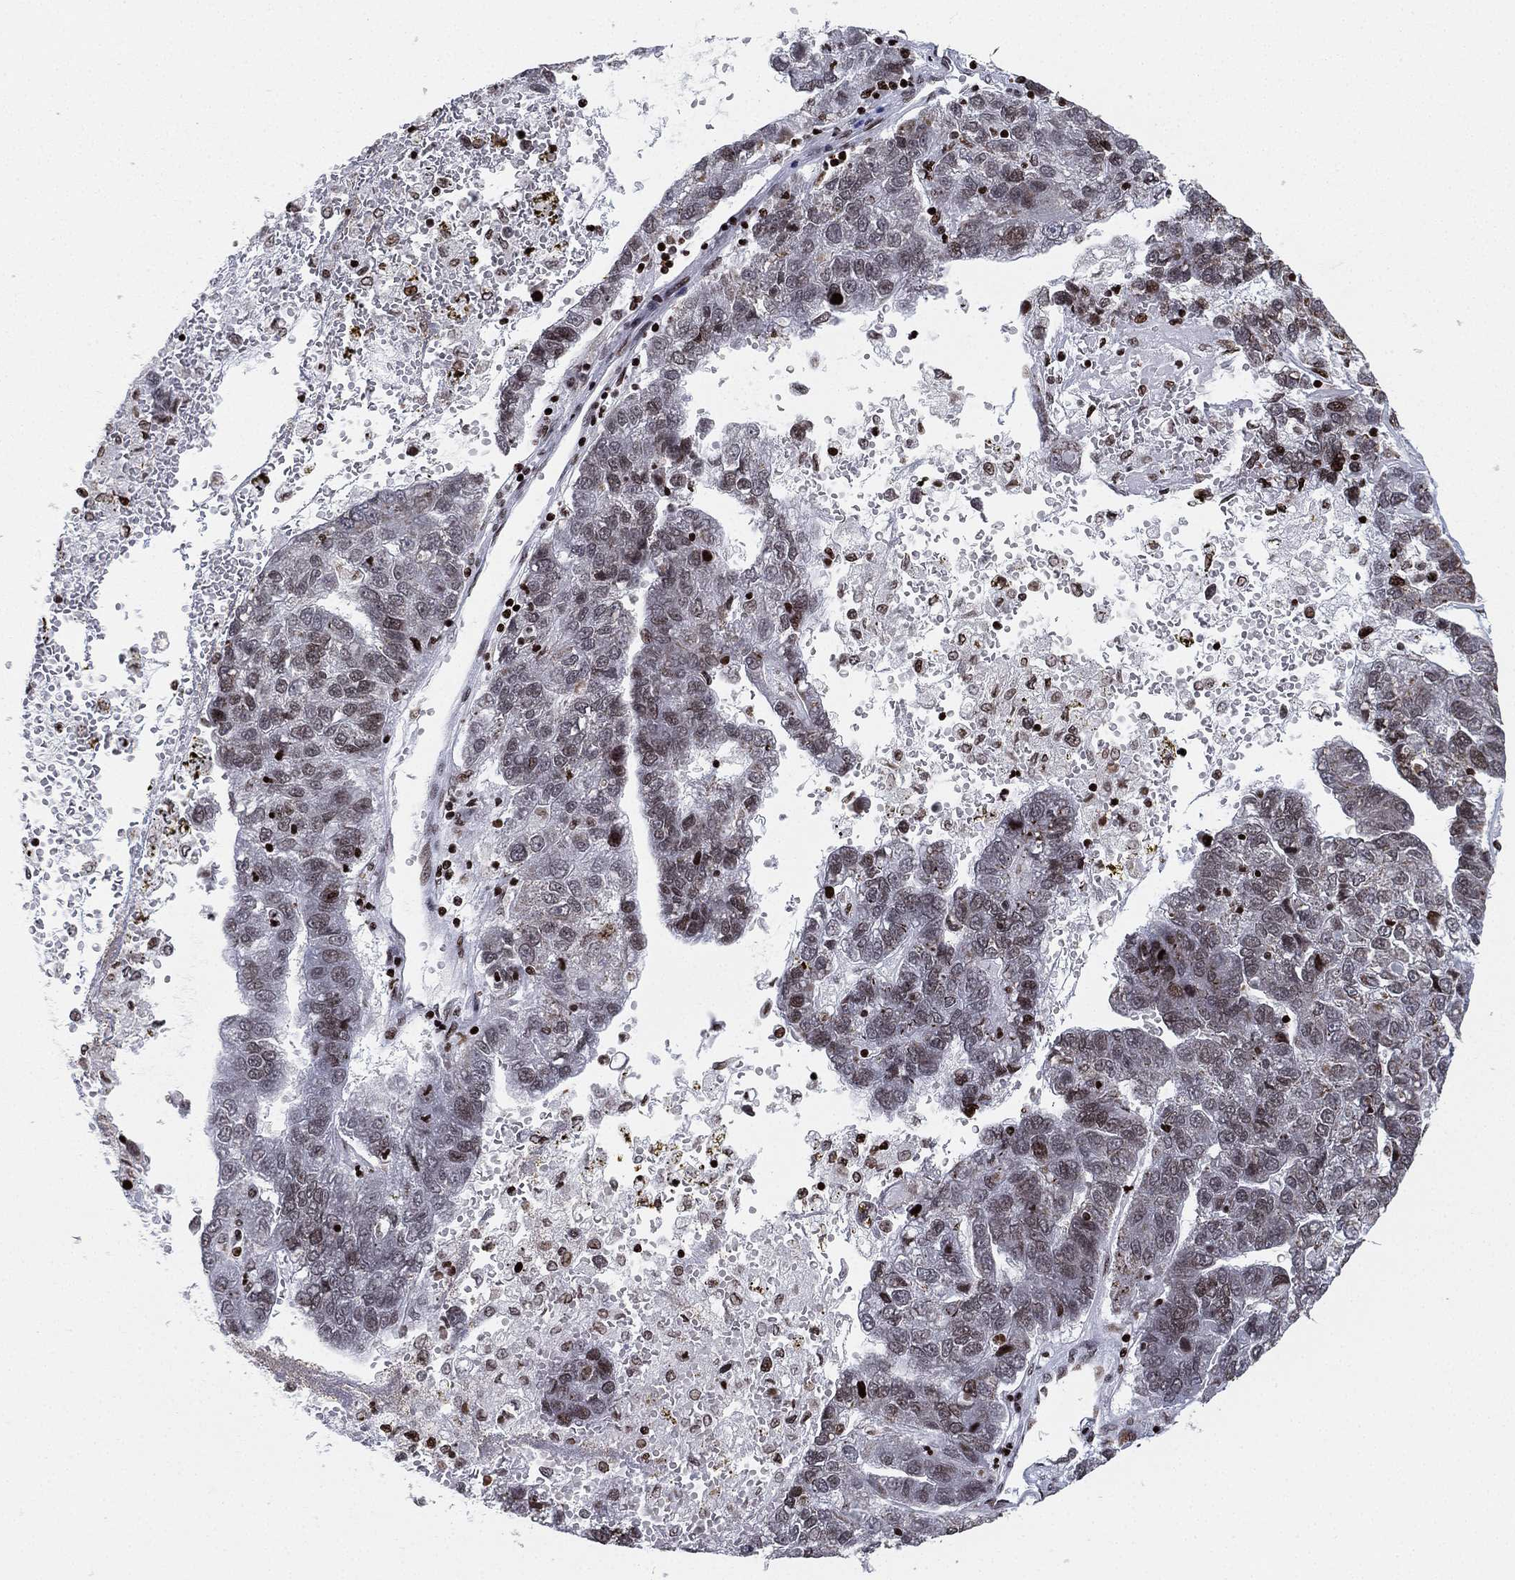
{"staining": {"intensity": "negative", "quantity": "none", "location": "none"}, "tissue": "pancreatic cancer", "cell_type": "Tumor cells", "image_type": "cancer", "snomed": [{"axis": "morphology", "description": "Adenocarcinoma, NOS"}, {"axis": "topography", "description": "Pancreas"}], "caption": "Pancreatic cancer was stained to show a protein in brown. There is no significant expression in tumor cells.", "gene": "MFSD14A", "patient": {"sex": "female", "age": 61}}